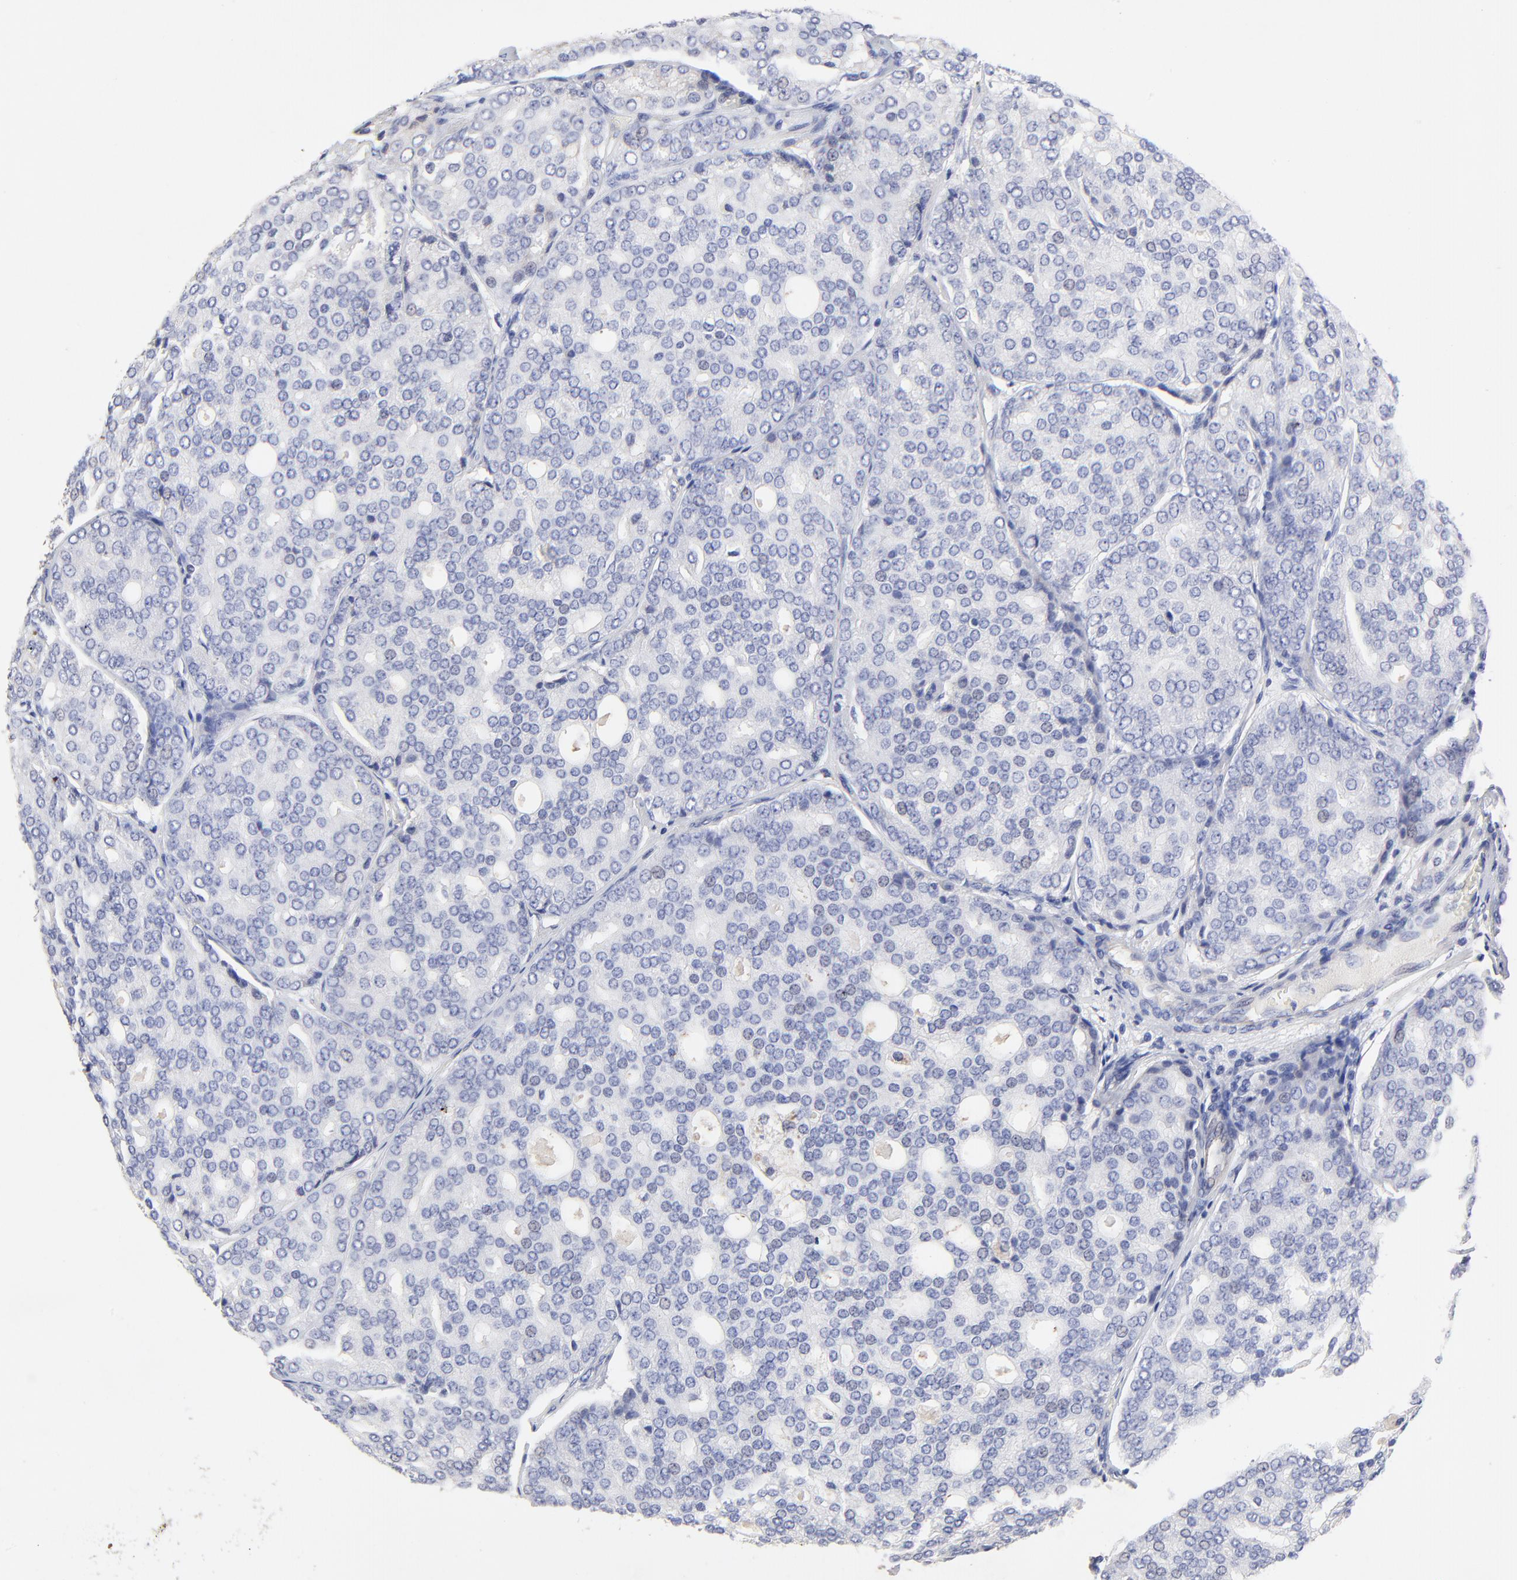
{"staining": {"intensity": "negative", "quantity": "none", "location": "none"}, "tissue": "prostate cancer", "cell_type": "Tumor cells", "image_type": "cancer", "snomed": [{"axis": "morphology", "description": "Adenocarcinoma, High grade"}, {"axis": "topography", "description": "Prostate"}], "caption": "Protein analysis of prostate cancer (adenocarcinoma (high-grade)) shows no significant staining in tumor cells.", "gene": "SULF2", "patient": {"sex": "male", "age": 64}}